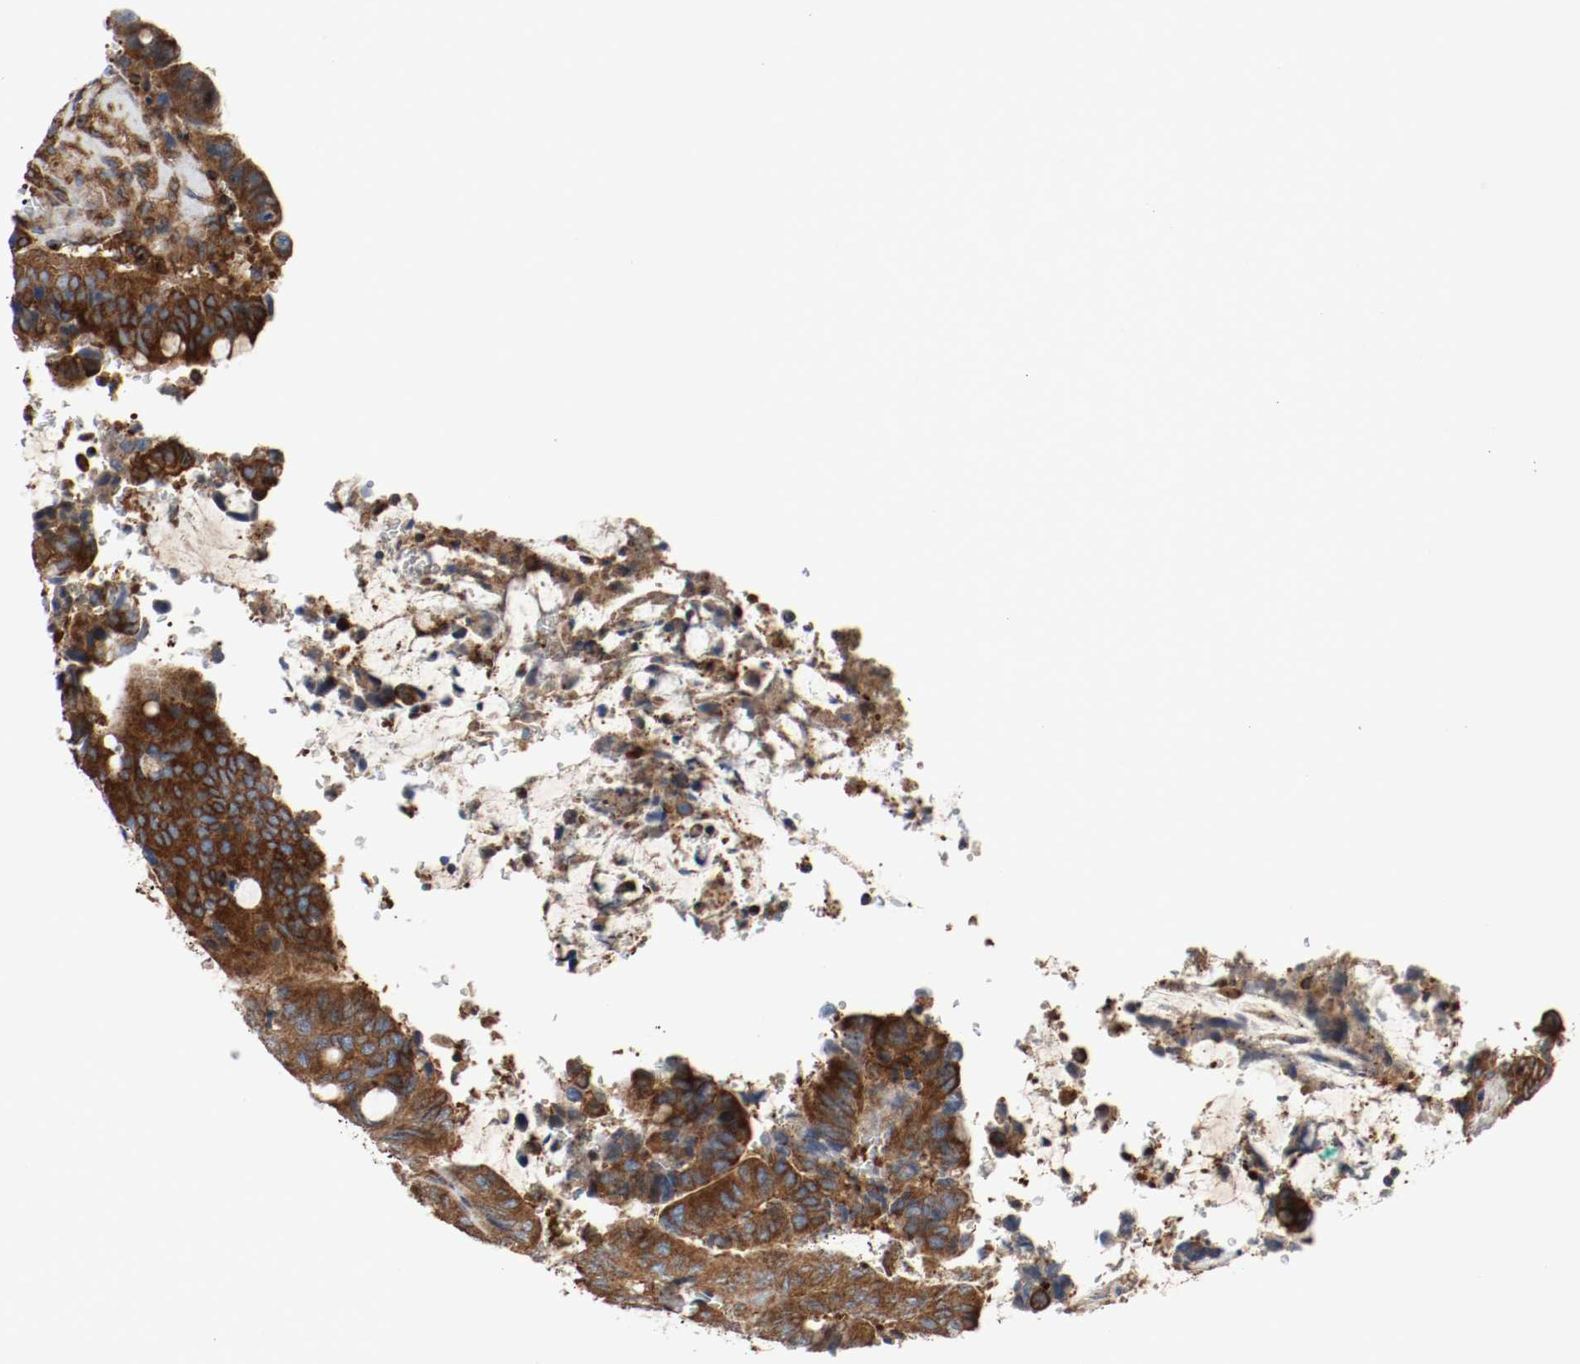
{"staining": {"intensity": "strong", "quantity": ">75%", "location": "cytoplasmic/membranous"}, "tissue": "colorectal cancer", "cell_type": "Tumor cells", "image_type": "cancer", "snomed": [{"axis": "morphology", "description": "Normal tissue, NOS"}, {"axis": "morphology", "description": "Adenocarcinoma, NOS"}, {"axis": "topography", "description": "Rectum"}, {"axis": "topography", "description": "Peripheral nerve tissue"}], "caption": "An image of human adenocarcinoma (colorectal) stained for a protein reveals strong cytoplasmic/membranous brown staining in tumor cells.", "gene": "TUBA3D", "patient": {"sex": "male", "age": 92}}